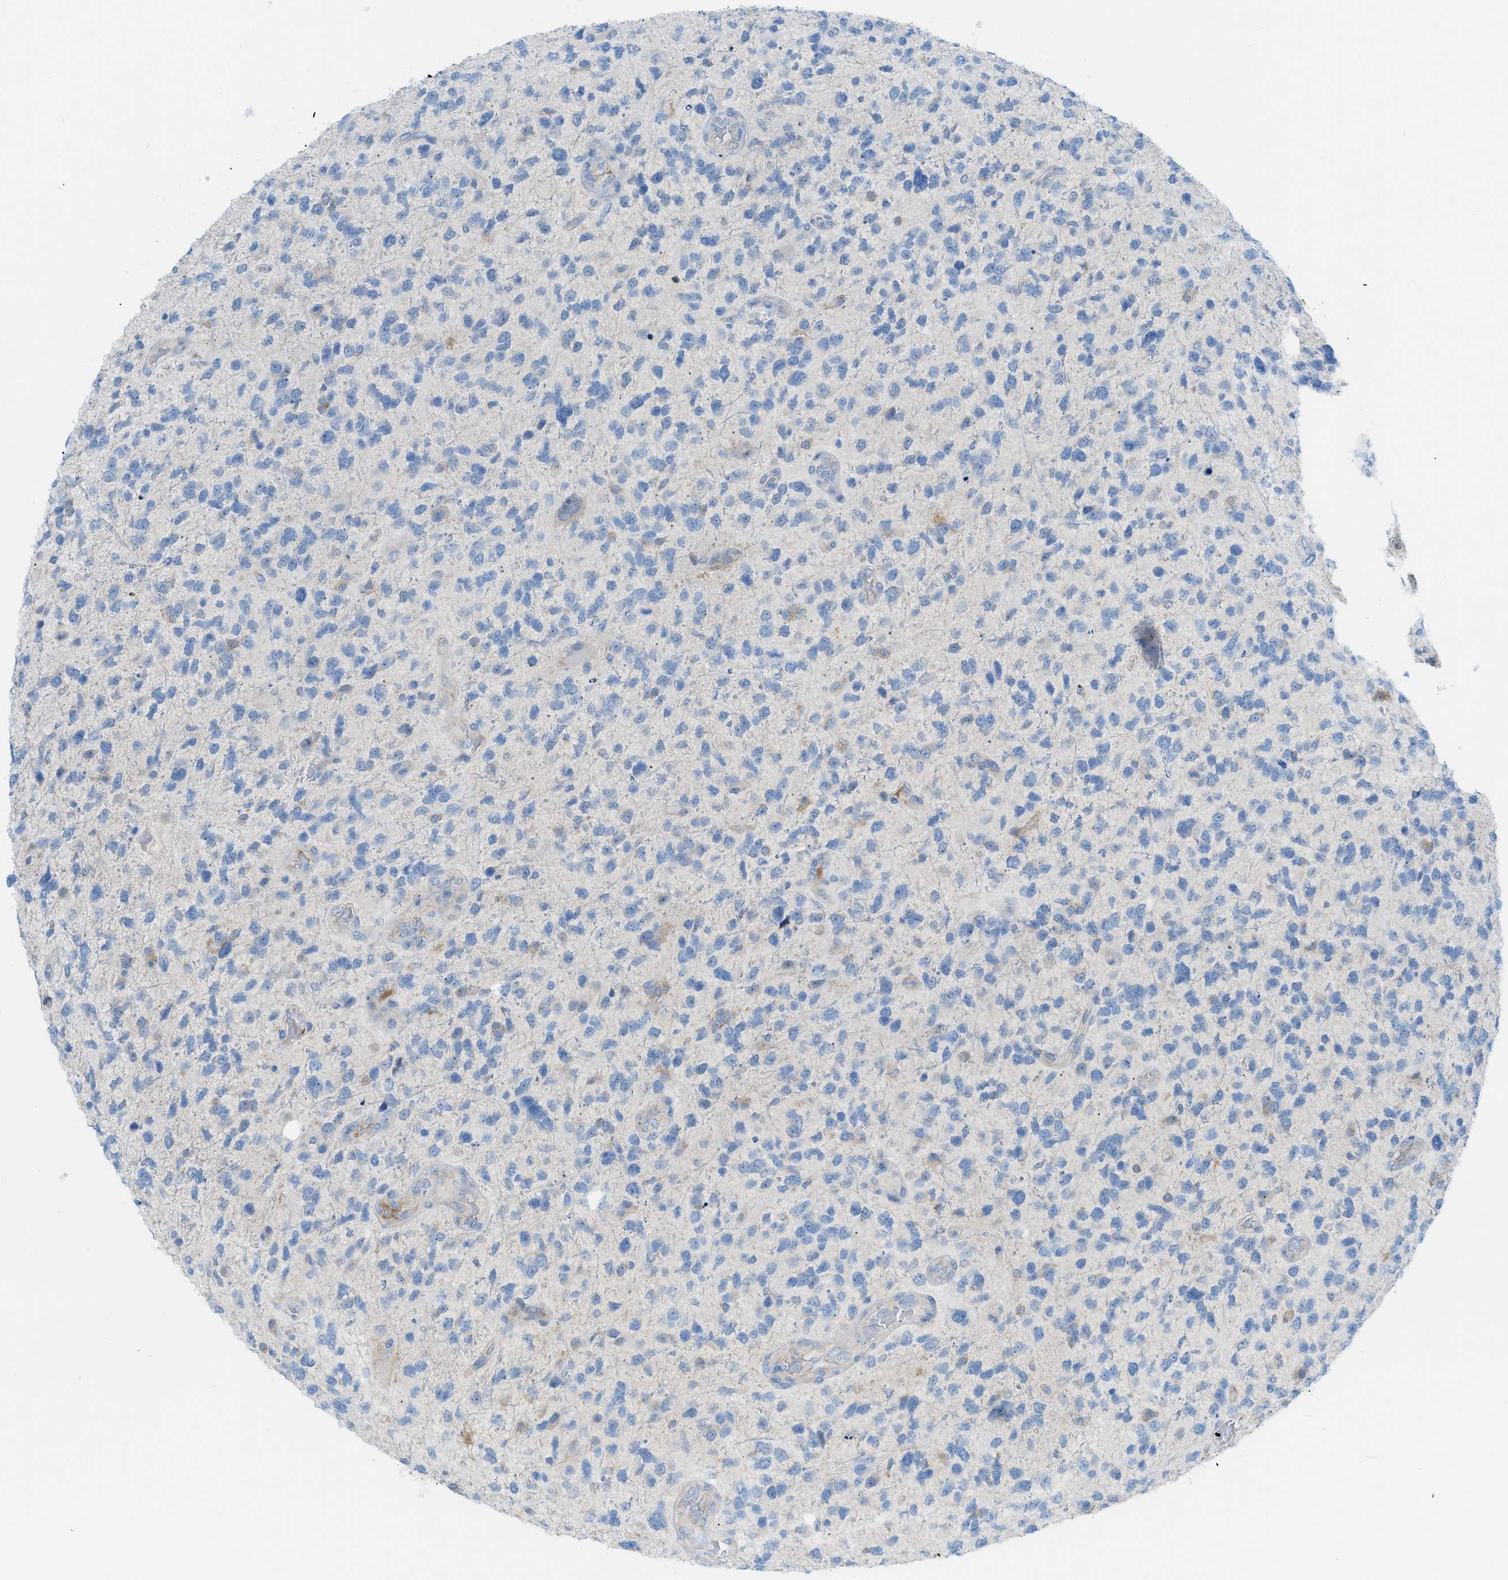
{"staining": {"intensity": "negative", "quantity": "none", "location": "none"}, "tissue": "glioma", "cell_type": "Tumor cells", "image_type": "cancer", "snomed": [{"axis": "morphology", "description": "Glioma, malignant, High grade"}, {"axis": "topography", "description": "Brain"}], "caption": "The IHC photomicrograph has no significant staining in tumor cells of glioma tissue.", "gene": "MYH11", "patient": {"sex": "female", "age": 58}}